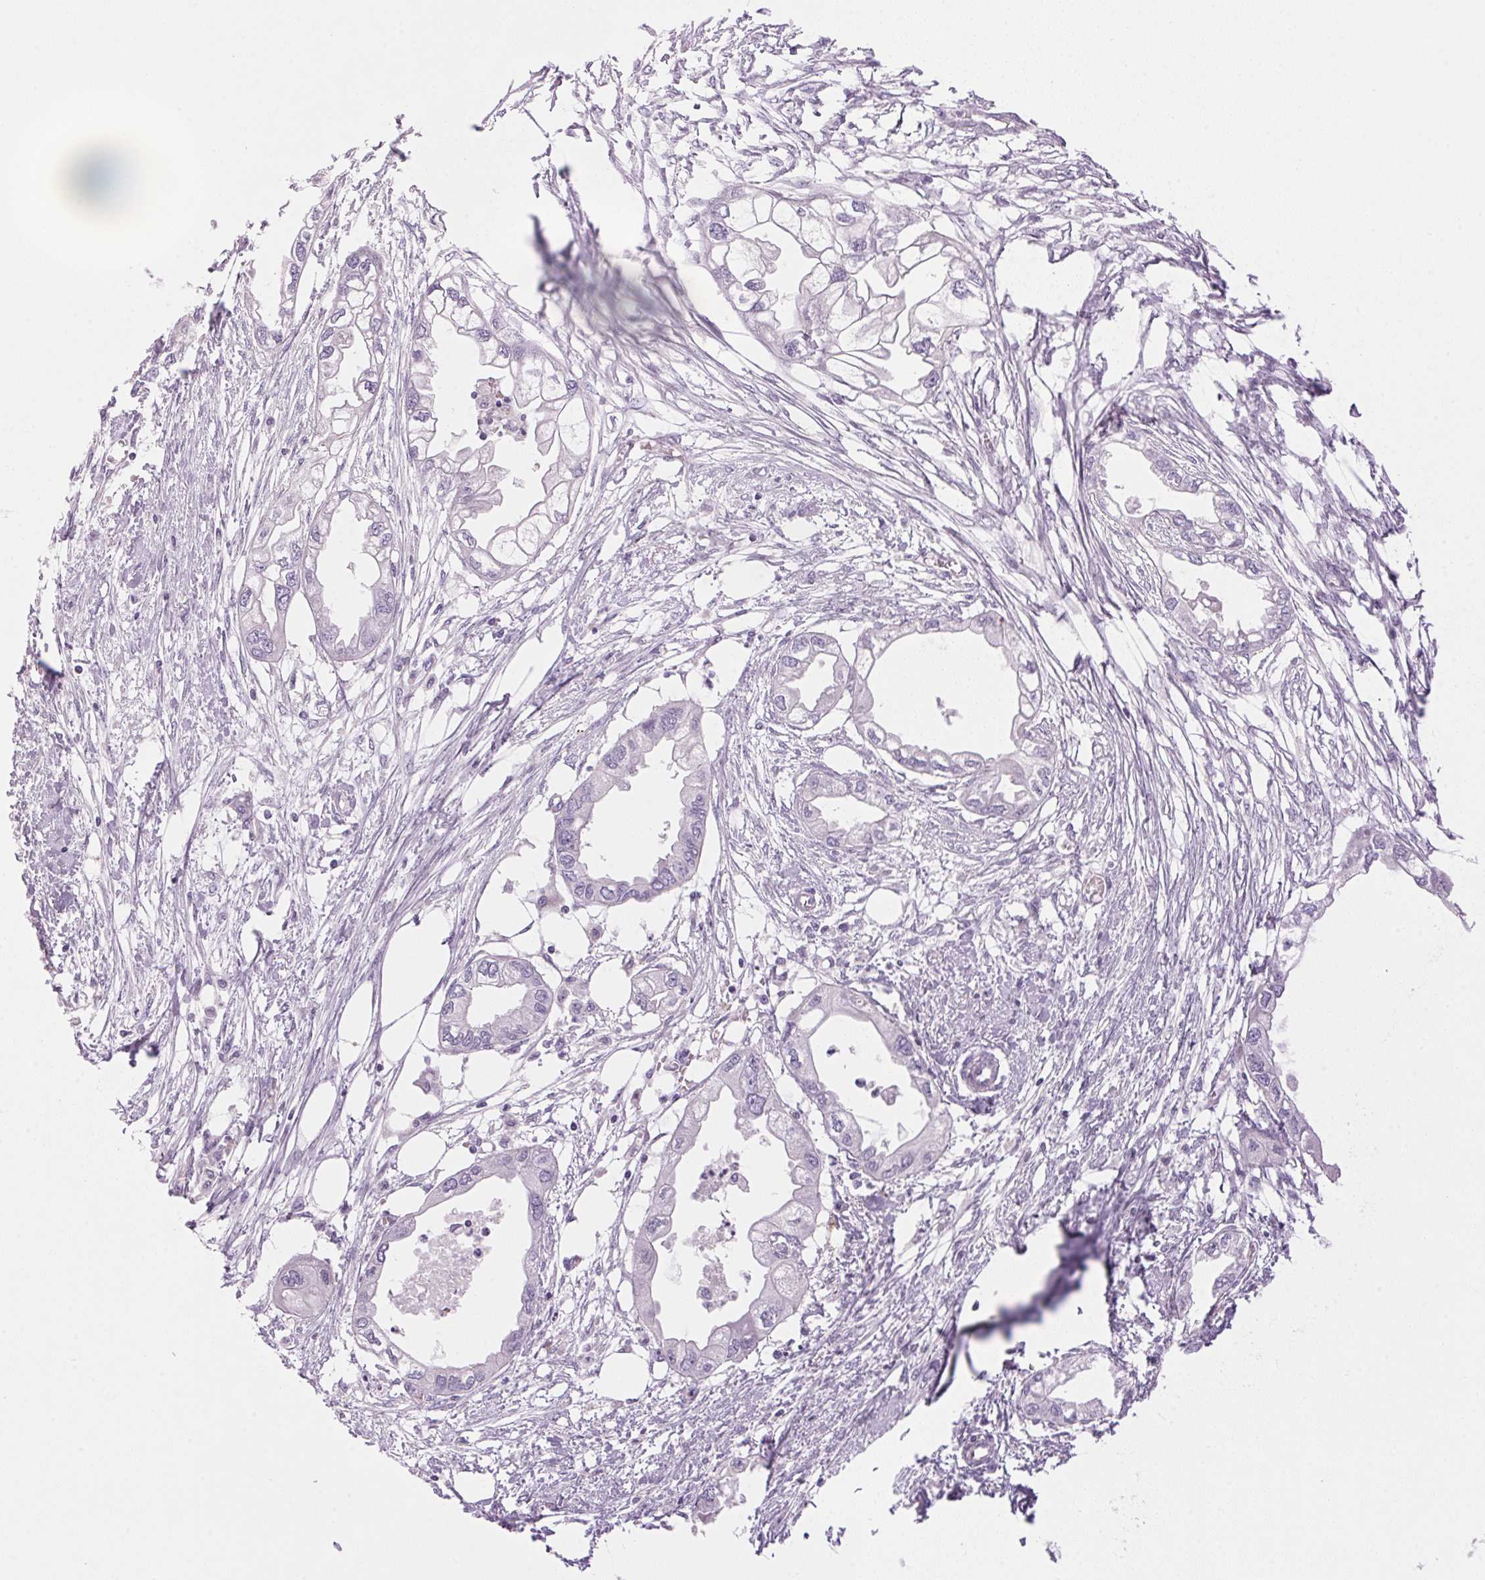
{"staining": {"intensity": "negative", "quantity": "none", "location": "none"}, "tissue": "endometrial cancer", "cell_type": "Tumor cells", "image_type": "cancer", "snomed": [{"axis": "morphology", "description": "Adenocarcinoma, NOS"}, {"axis": "morphology", "description": "Adenocarcinoma, metastatic, NOS"}, {"axis": "topography", "description": "Adipose tissue"}, {"axis": "topography", "description": "Endometrium"}], "caption": "Human endometrial adenocarcinoma stained for a protein using IHC demonstrates no positivity in tumor cells.", "gene": "HSD17B2", "patient": {"sex": "female", "age": 67}}